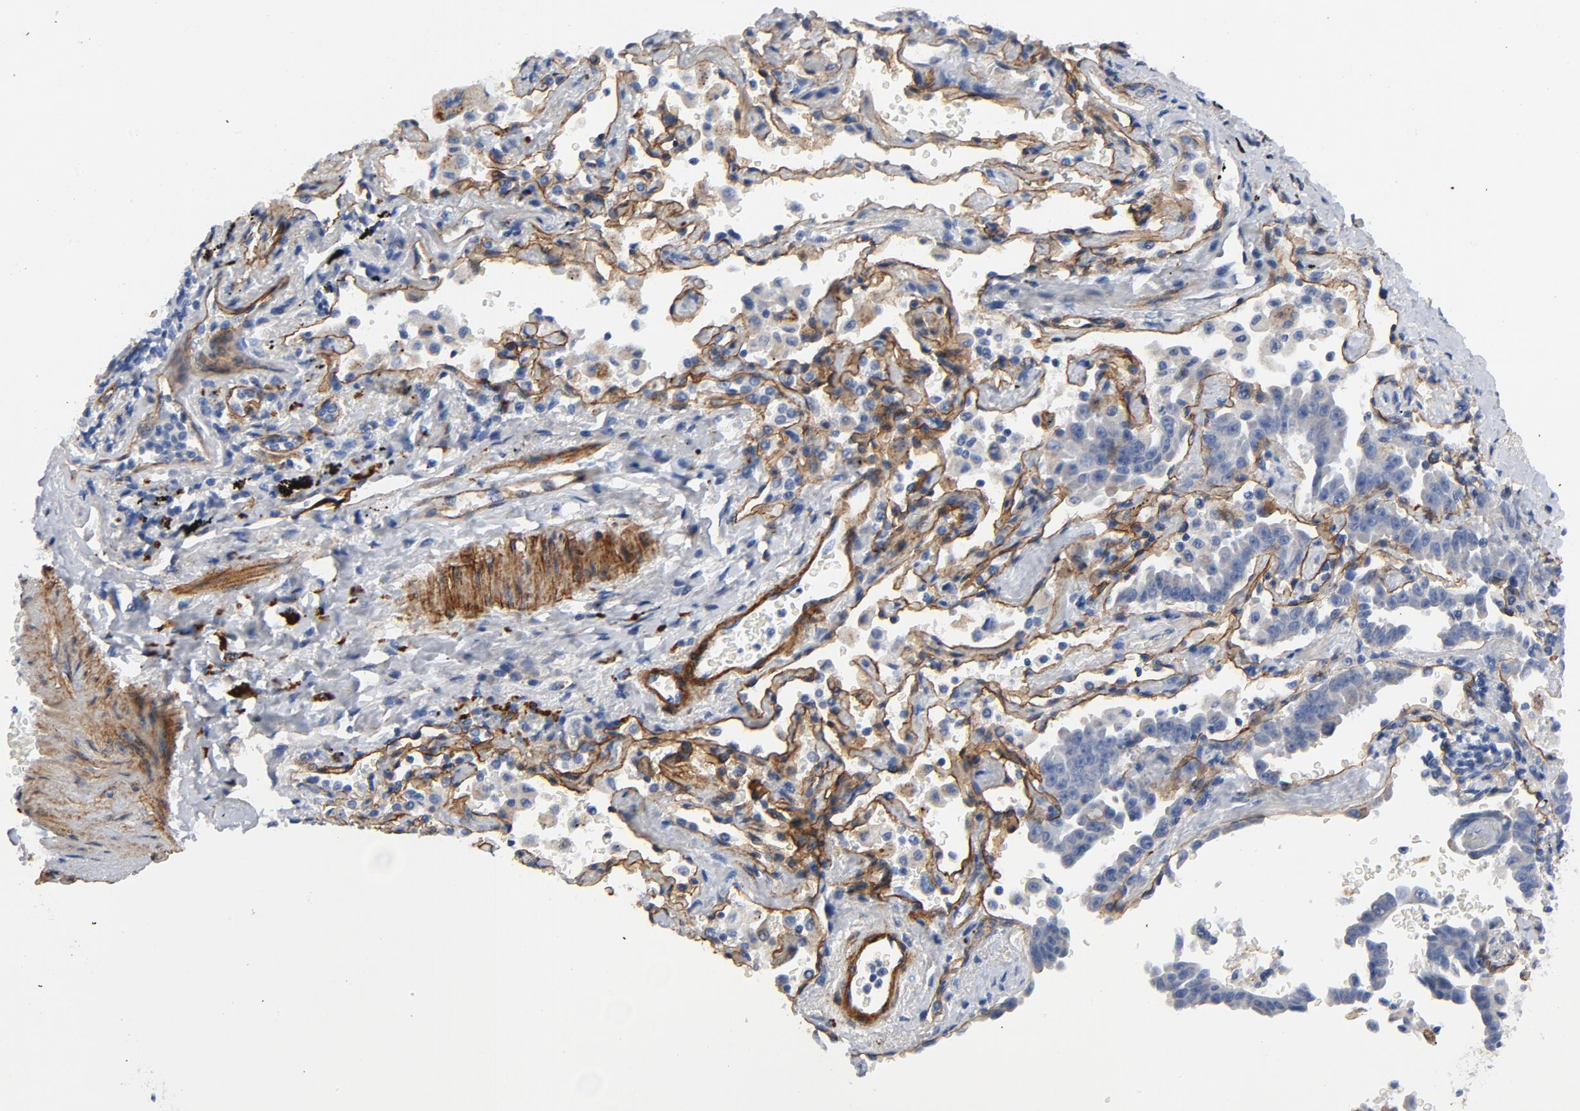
{"staining": {"intensity": "negative", "quantity": "none", "location": "none"}, "tissue": "lung cancer", "cell_type": "Tumor cells", "image_type": "cancer", "snomed": [{"axis": "morphology", "description": "Adenocarcinoma, NOS"}, {"axis": "topography", "description": "Lung"}], "caption": "Immunohistochemistry micrograph of human lung cancer stained for a protein (brown), which shows no positivity in tumor cells.", "gene": "LAMC1", "patient": {"sex": "female", "age": 64}}